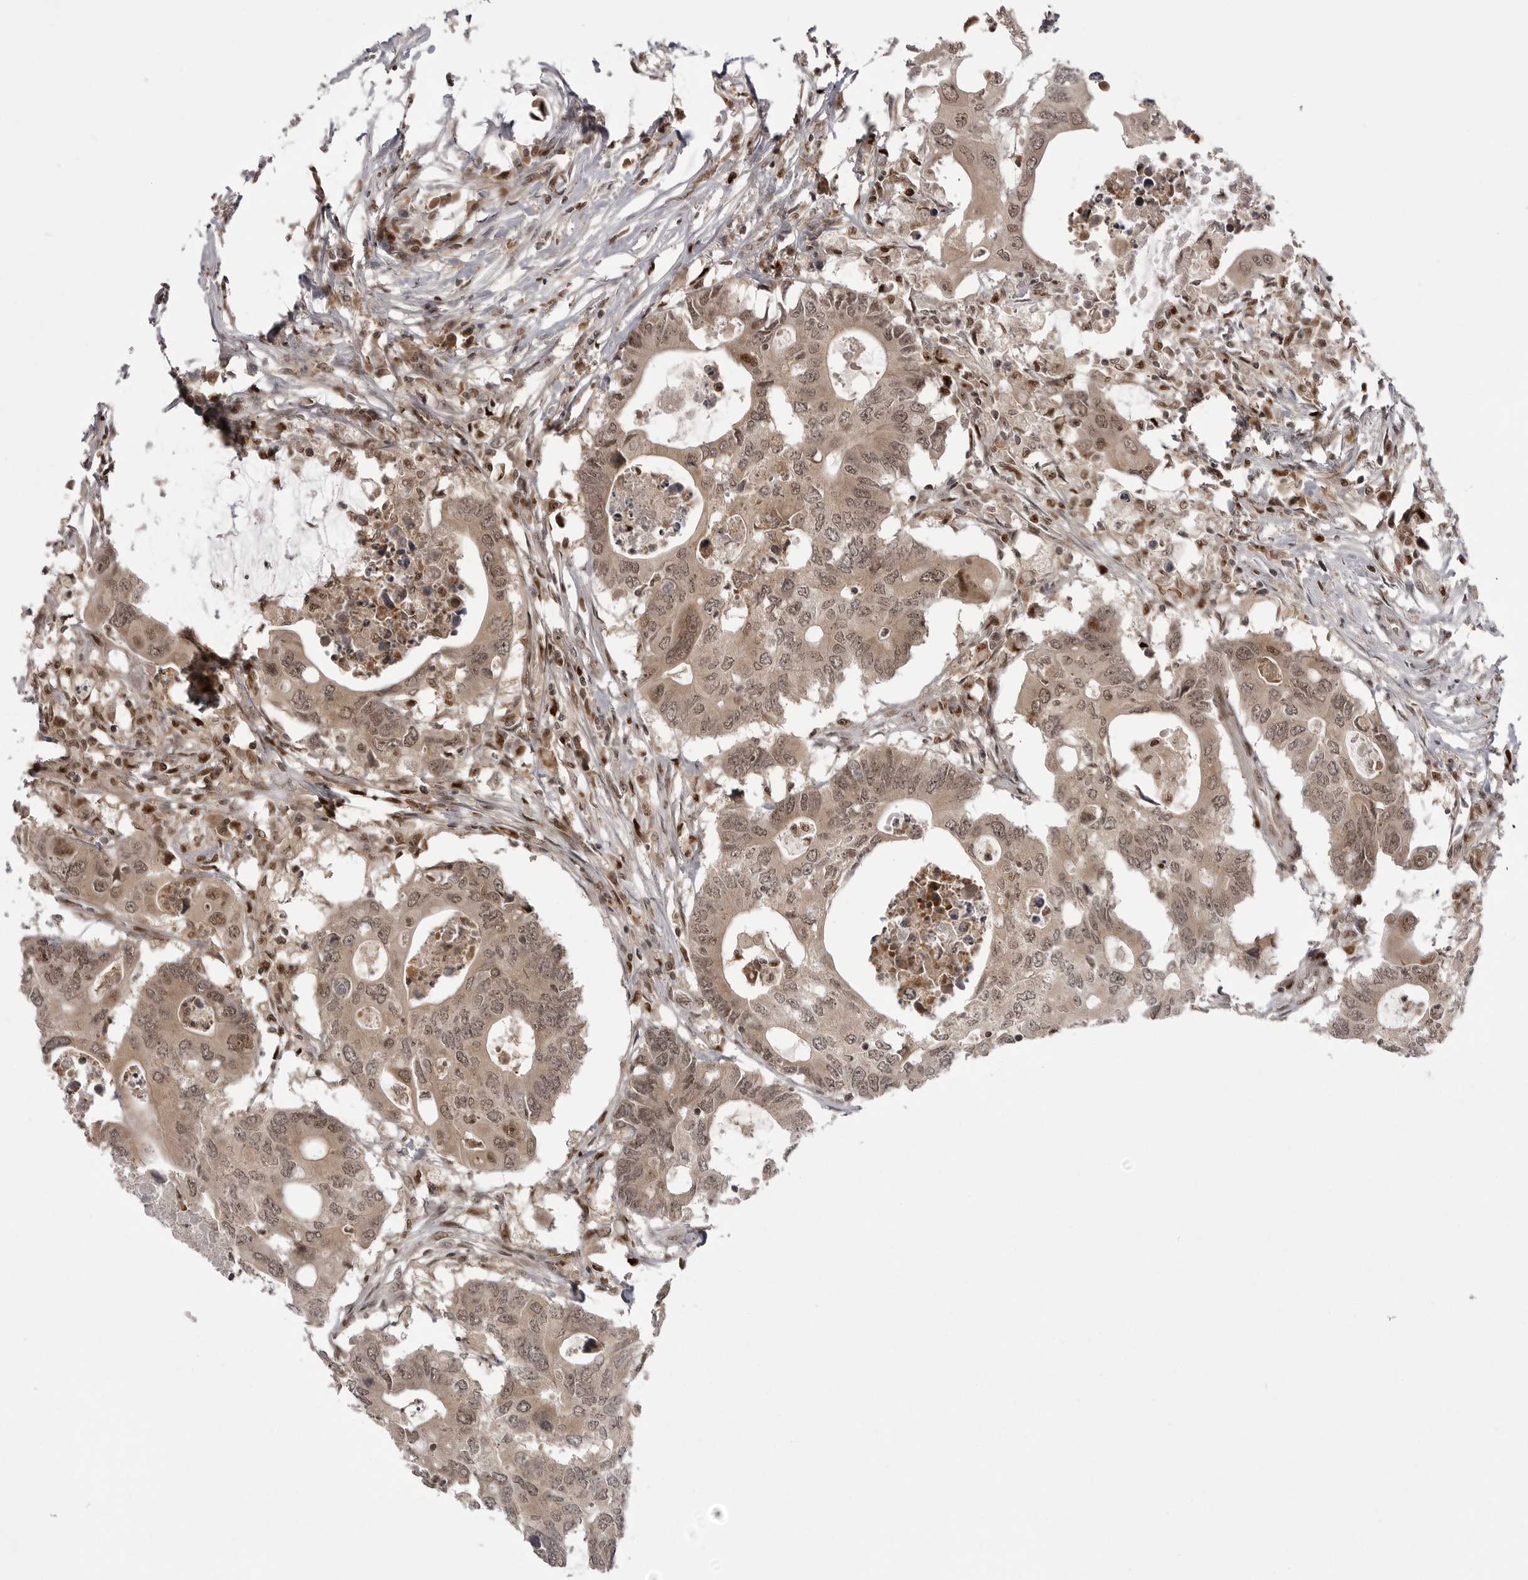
{"staining": {"intensity": "moderate", "quantity": ">75%", "location": "cytoplasmic/membranous,nuclear"}, "tissue": "colorectal cancer", "cell_type": "Tumor cells", "image_type": "cancer", "snomed": [{"axis": "morphology", "description": "Adenocarcinoma, NOS"}, {"axis": "topography", "description": "Colon"}], "caption": "High-power microscopy captured an immunohistochemistry (IHC) micrograph of colorectal cancer, revealing moderate cytoplasmic/membranous and nuclear staining in about >75% of tumor cells.", "gene": "PTK2B", "patient": {"sex": "male", "age": 71}}